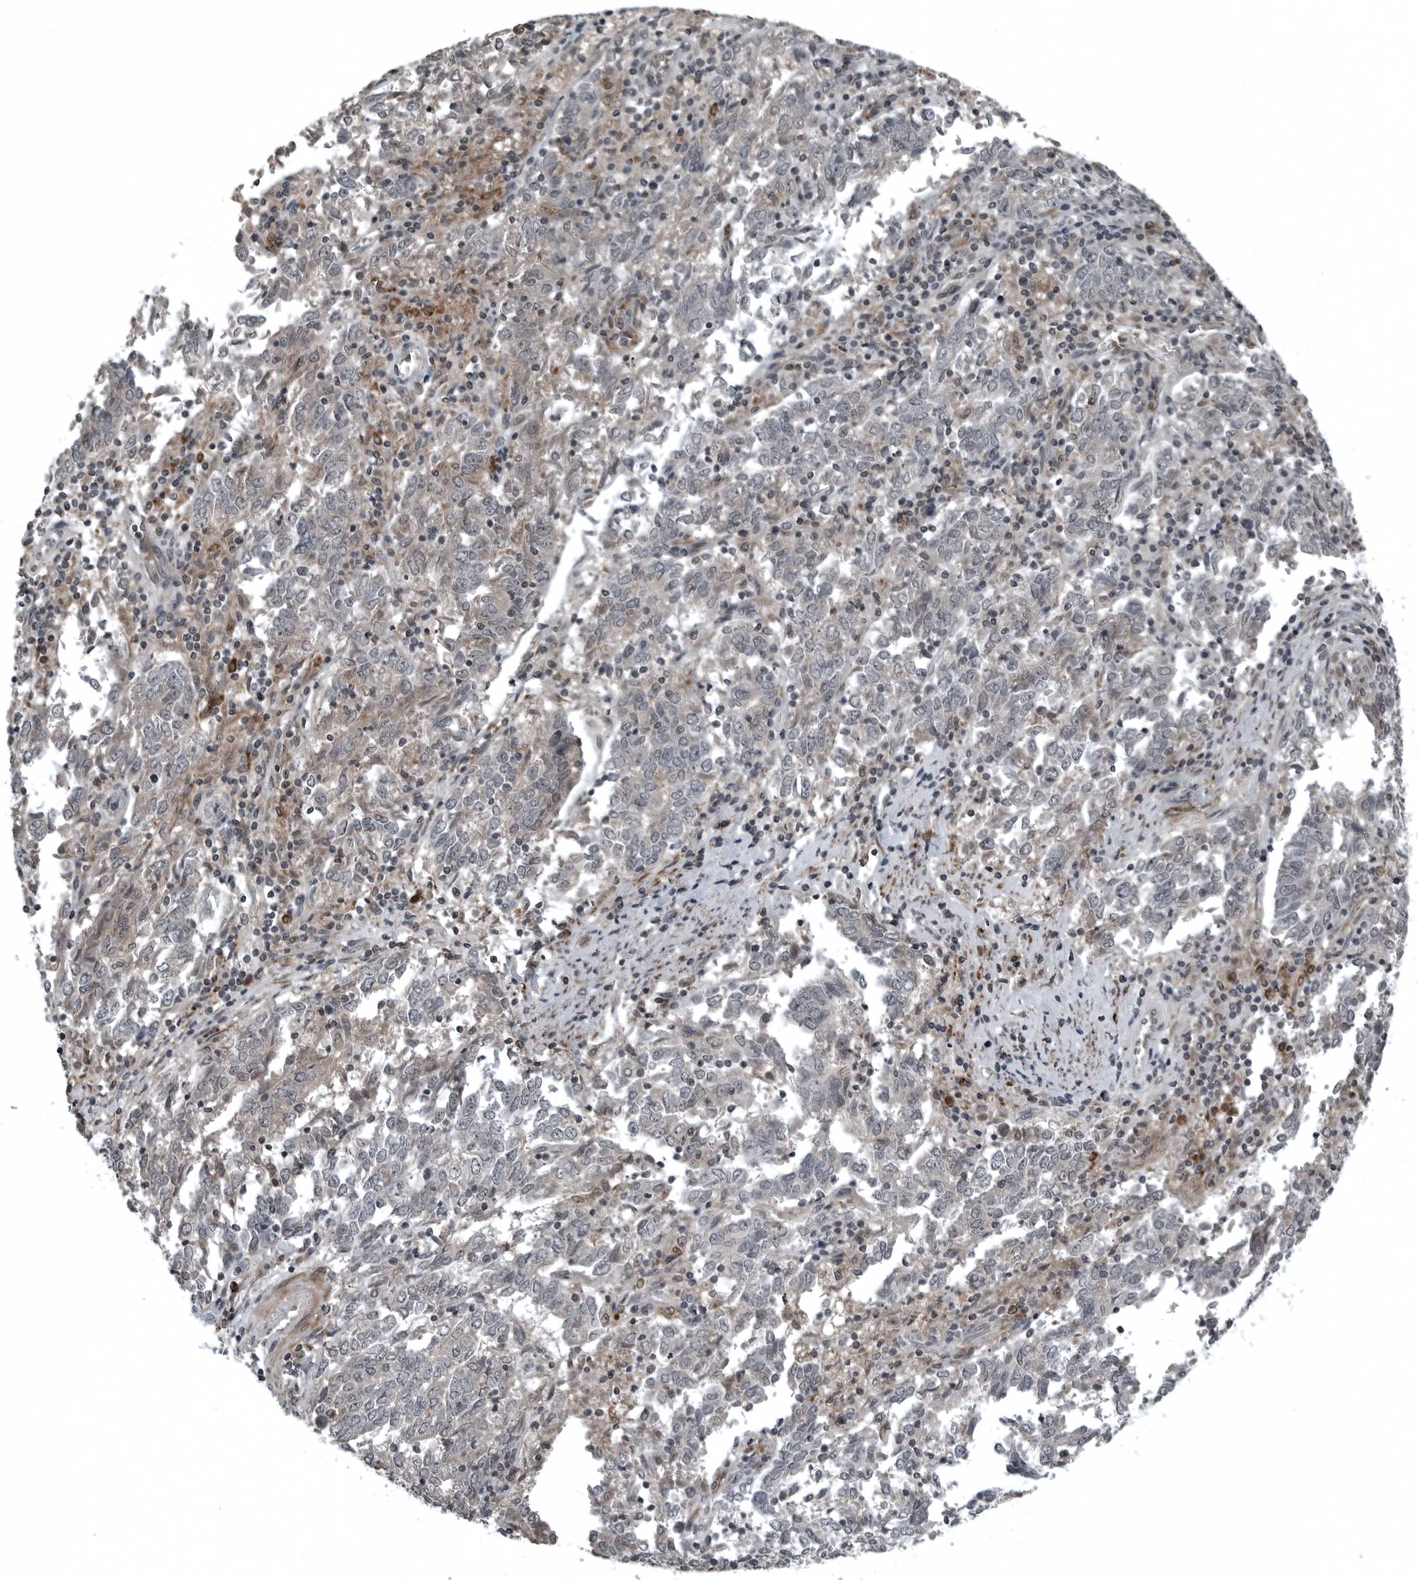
{"staining": {"intensity": "weak", "quantity": "<25%", "location": "cytoplasmic/membranous"}, "tissue": "endometrial cancer", "cell_type": "Tumor cells", "image_type": "cancer", "snomed": [{"axis": "morphology", "description": "Adenocarcinoma, NOS"}, {"axis": "topography", "description": "Endometrium"}], "caption": "Endometrial cancer stained for a protein using immunohistochemistry (IHC) reveals no expression tumor cells.", "gene": "GAK", "patient": {"sex": "female", "age": 80}}